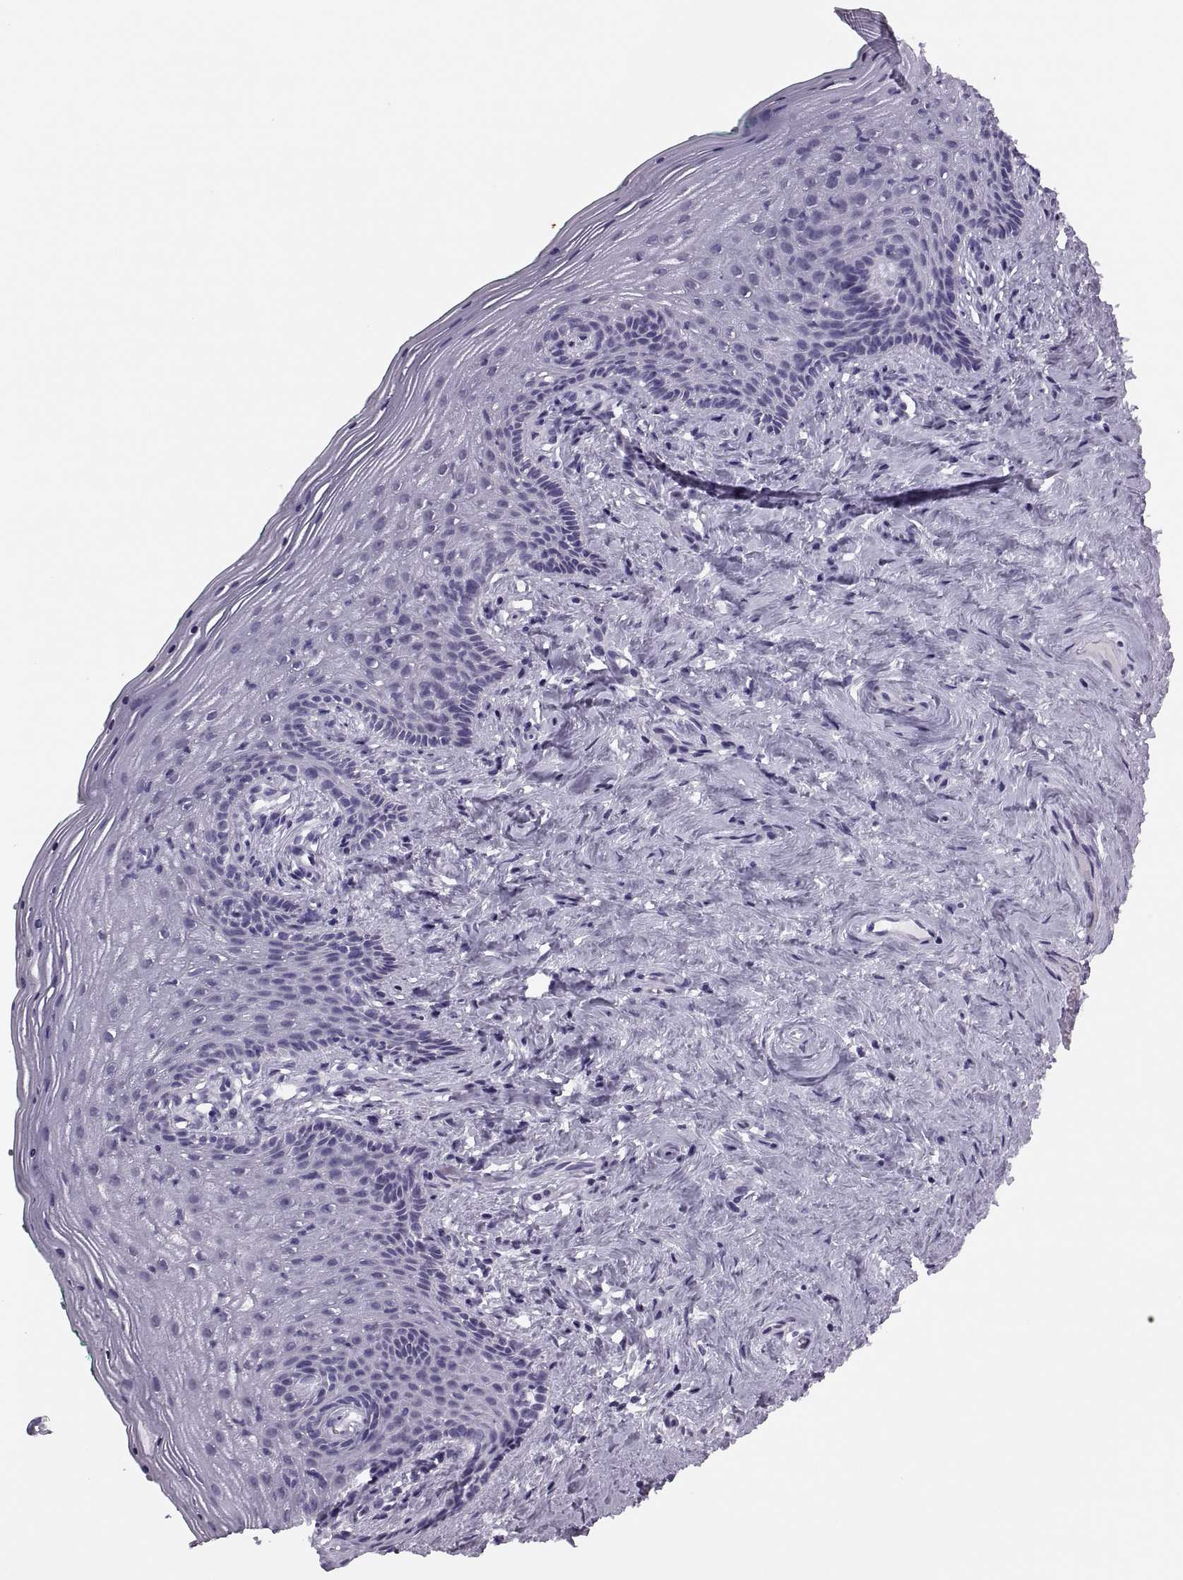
{"staining": {"intensity": "negative", "quantity": "none", "location": "none"}, "tissue": "vagina", "cell_type": "Squamous epithelial cells", "image_type": "normal", "snomed": [{"axis": "morphology", "description": "Normal tissue, NOS"}, {"axis": "topography", "description": "Vagina"}], "caption": "IHC photomicrograph of unremarkable vagina: vagina stained with DAB (3,3'-diaminobenzidine) displays no significant protein staining in squamous epithelial cells.", "gene": "FAM24A", "patient": {"sex": "female", "age": 45}}